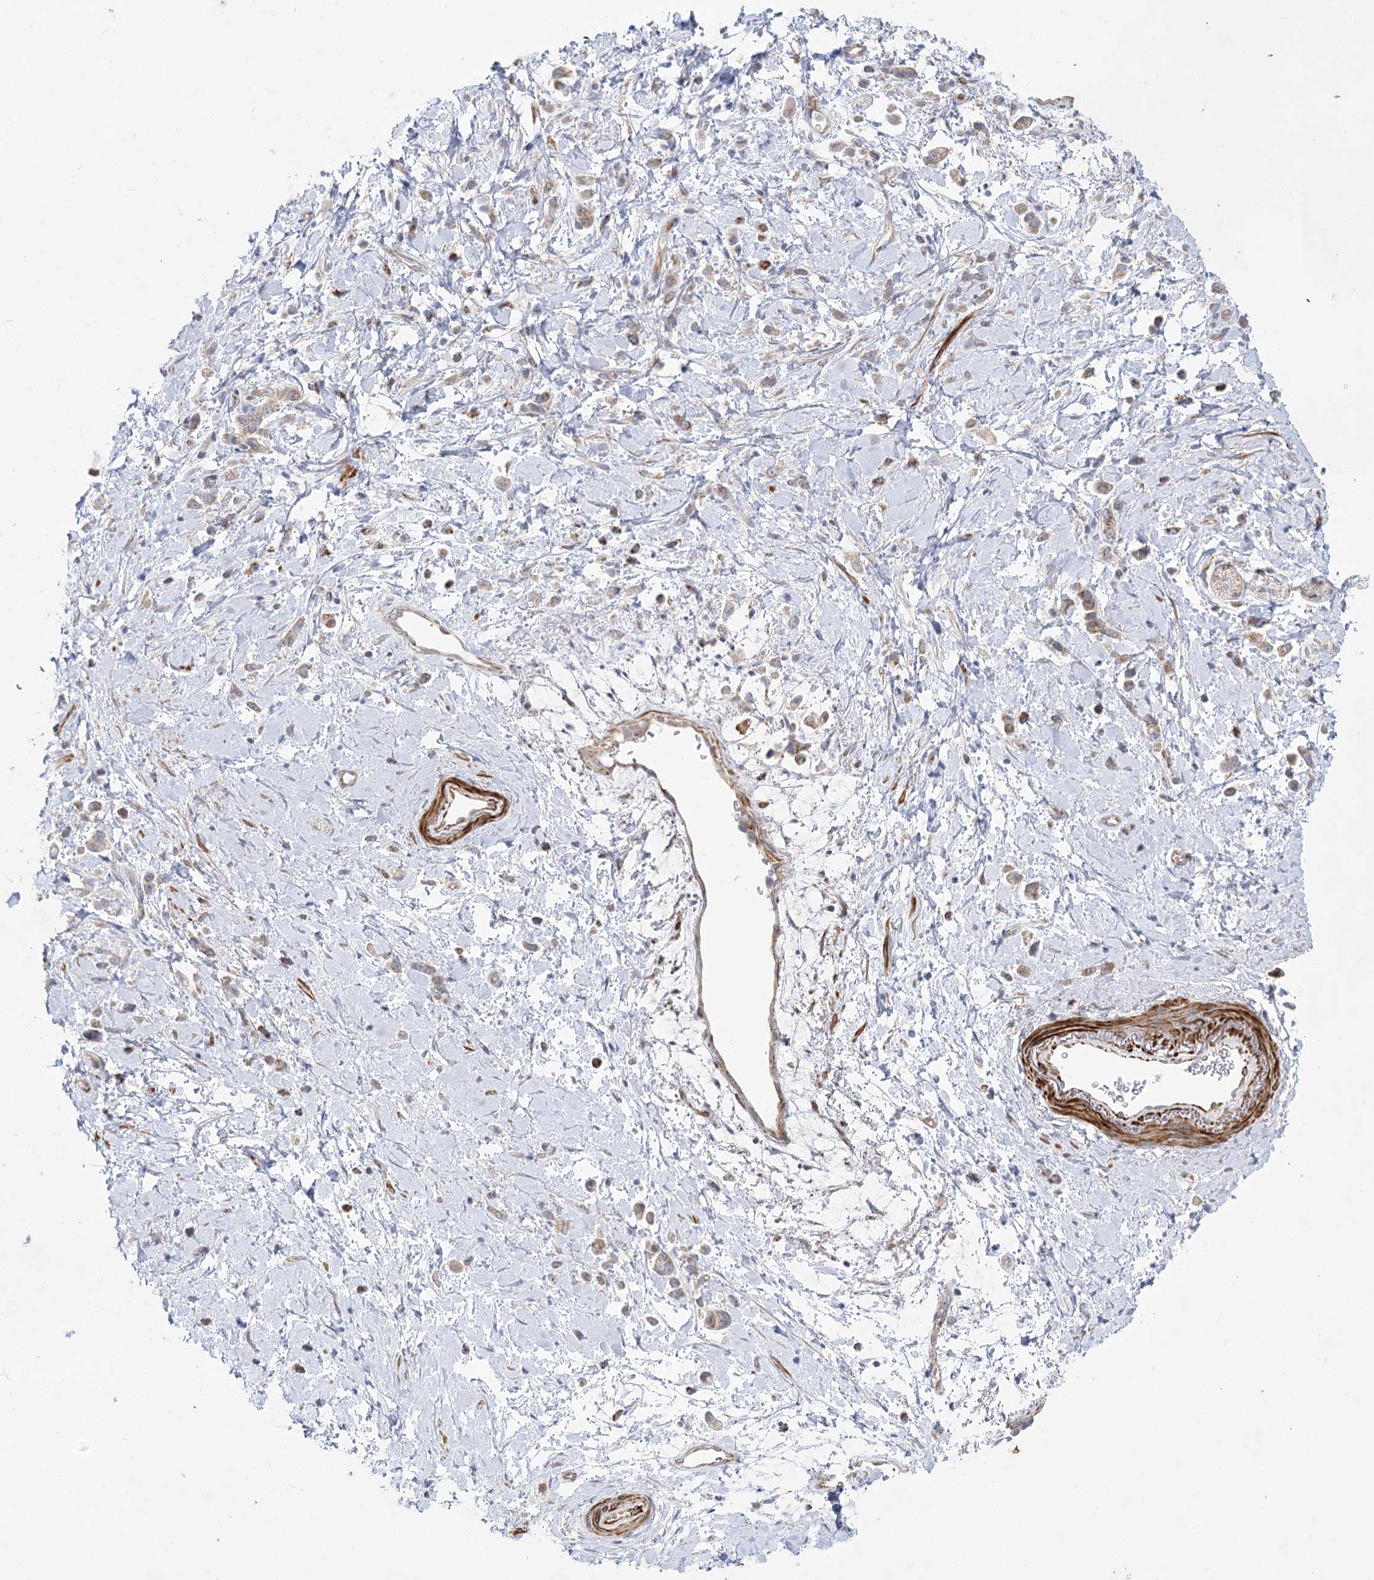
{"staining": {"intensity": "weak", "quantity": ">75%", "location": "cytoplasmic/membranous"}, "tissue": "stomach cancer", "cell_type": "Tumor cells", "image_type": "cancer", "snomed": [{"axis": "morphology", "description": "Adenocarcinoma, NOS"}, {"axis": "topography", "description": "Stomach"}], "caption": "An immunohistochemistry image of neoplastic tissue is shown. Protein staining in brown labels weak cytoplasmic/membranous positivity in adenocarcinoma (stomach) within tumor cells.", "gene": "DHTKD1", "patient": {"sex": "female", "age": 60}}